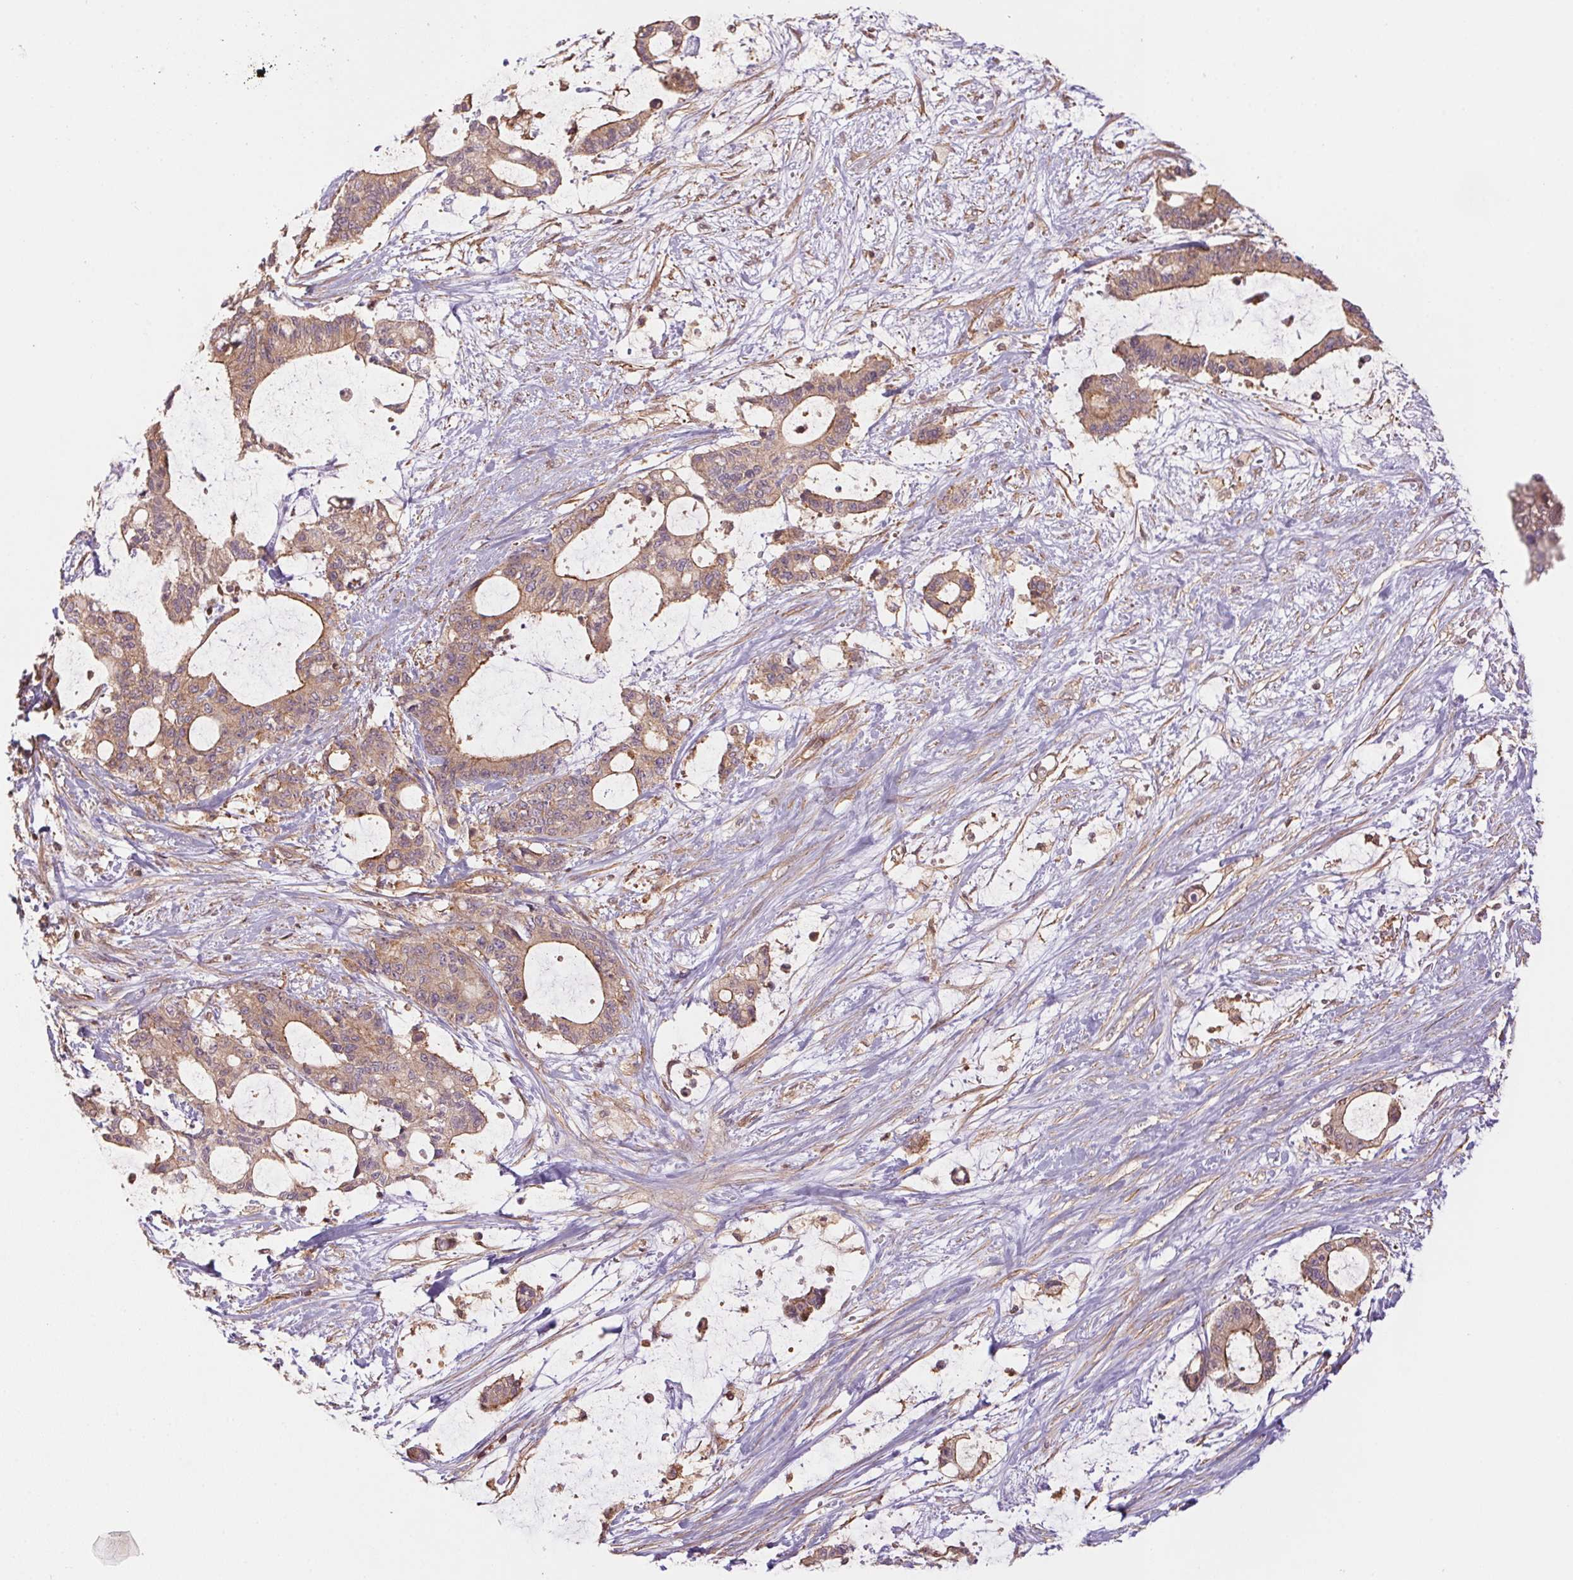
{"staining": {"intensity": "moderate", "quantity": ">75%", "location": "cytoplasmic/membranous"}, "tissue": "liver cancer", "cell_type": "Tumor cells", "image_type": "cancer", "snomed": [{"axis": "morphology", "description": "Normal tissue, NOS"}, {"axis": "morphology", "description": "Cholangiocarcinoma"}, {"axis": "topography", "description": "Liver"}, {"axis": "topography", "description": "Peripheral nerve tissue"}], "caption": "DAB (3,3'-diaminobenzidine) immunohistochemical staining of liver cancer exhibits moderate cytoplasmic/membranous protein expression in about >75% of tumor cells.", "gene": "TUBA3D", "patient": {"sex": "female", "age": 73}}